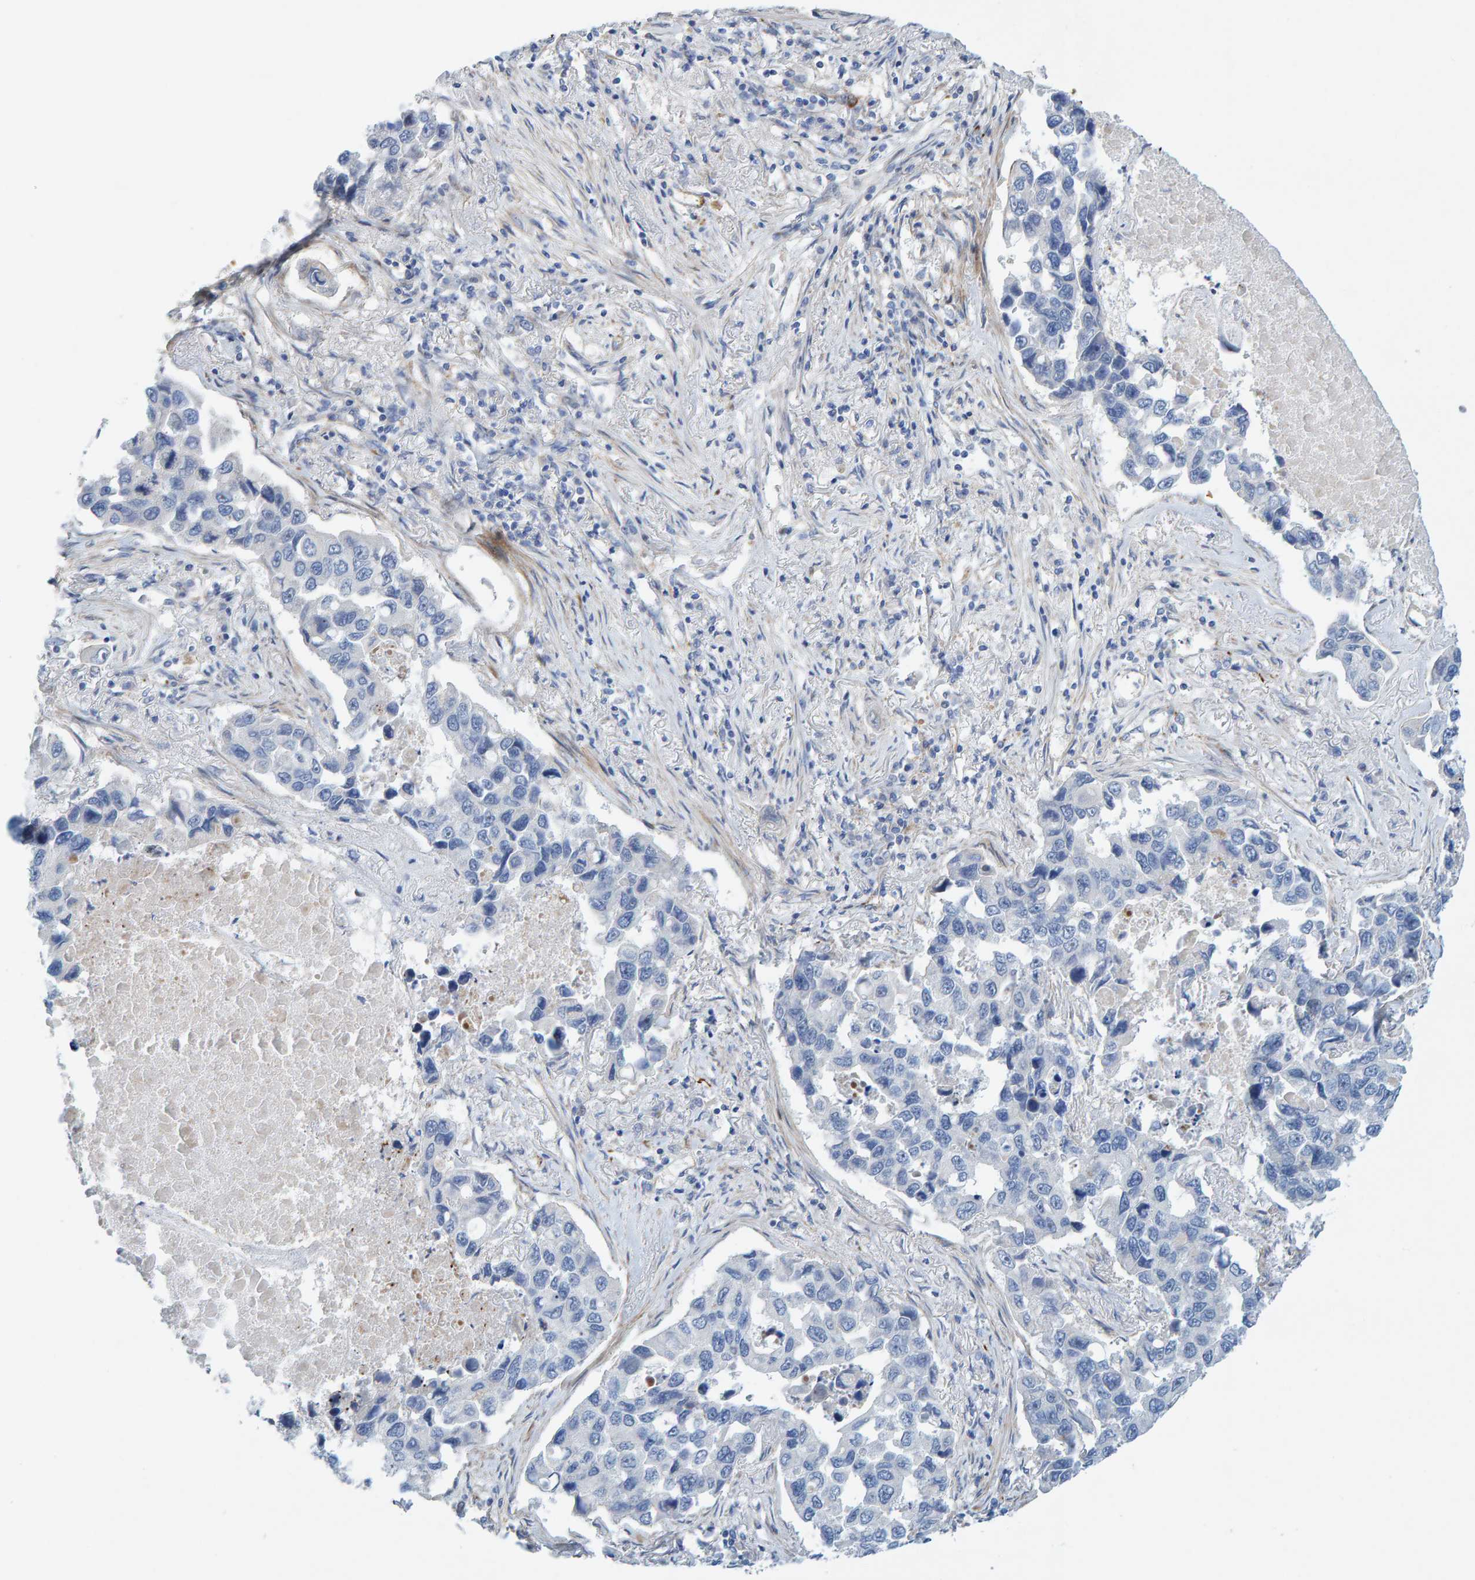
{"staining": {"intensity": "negative", "quantity": "none", "location": "none"}, "tissue": "lung cancer", "cell_type": "Tumor cells", "image_type": "cancer", "snomed": [{"axis": "morphology", "description": "Adenocarcinoma, NOS"}, {"axis": "topography", "description": "Lung"}], "caption": "Tumor cells show no significant protein staining in adenocarcinoma (lung).", "gene": "POLG2", "patient": {"sex": "male", "age": 64}}